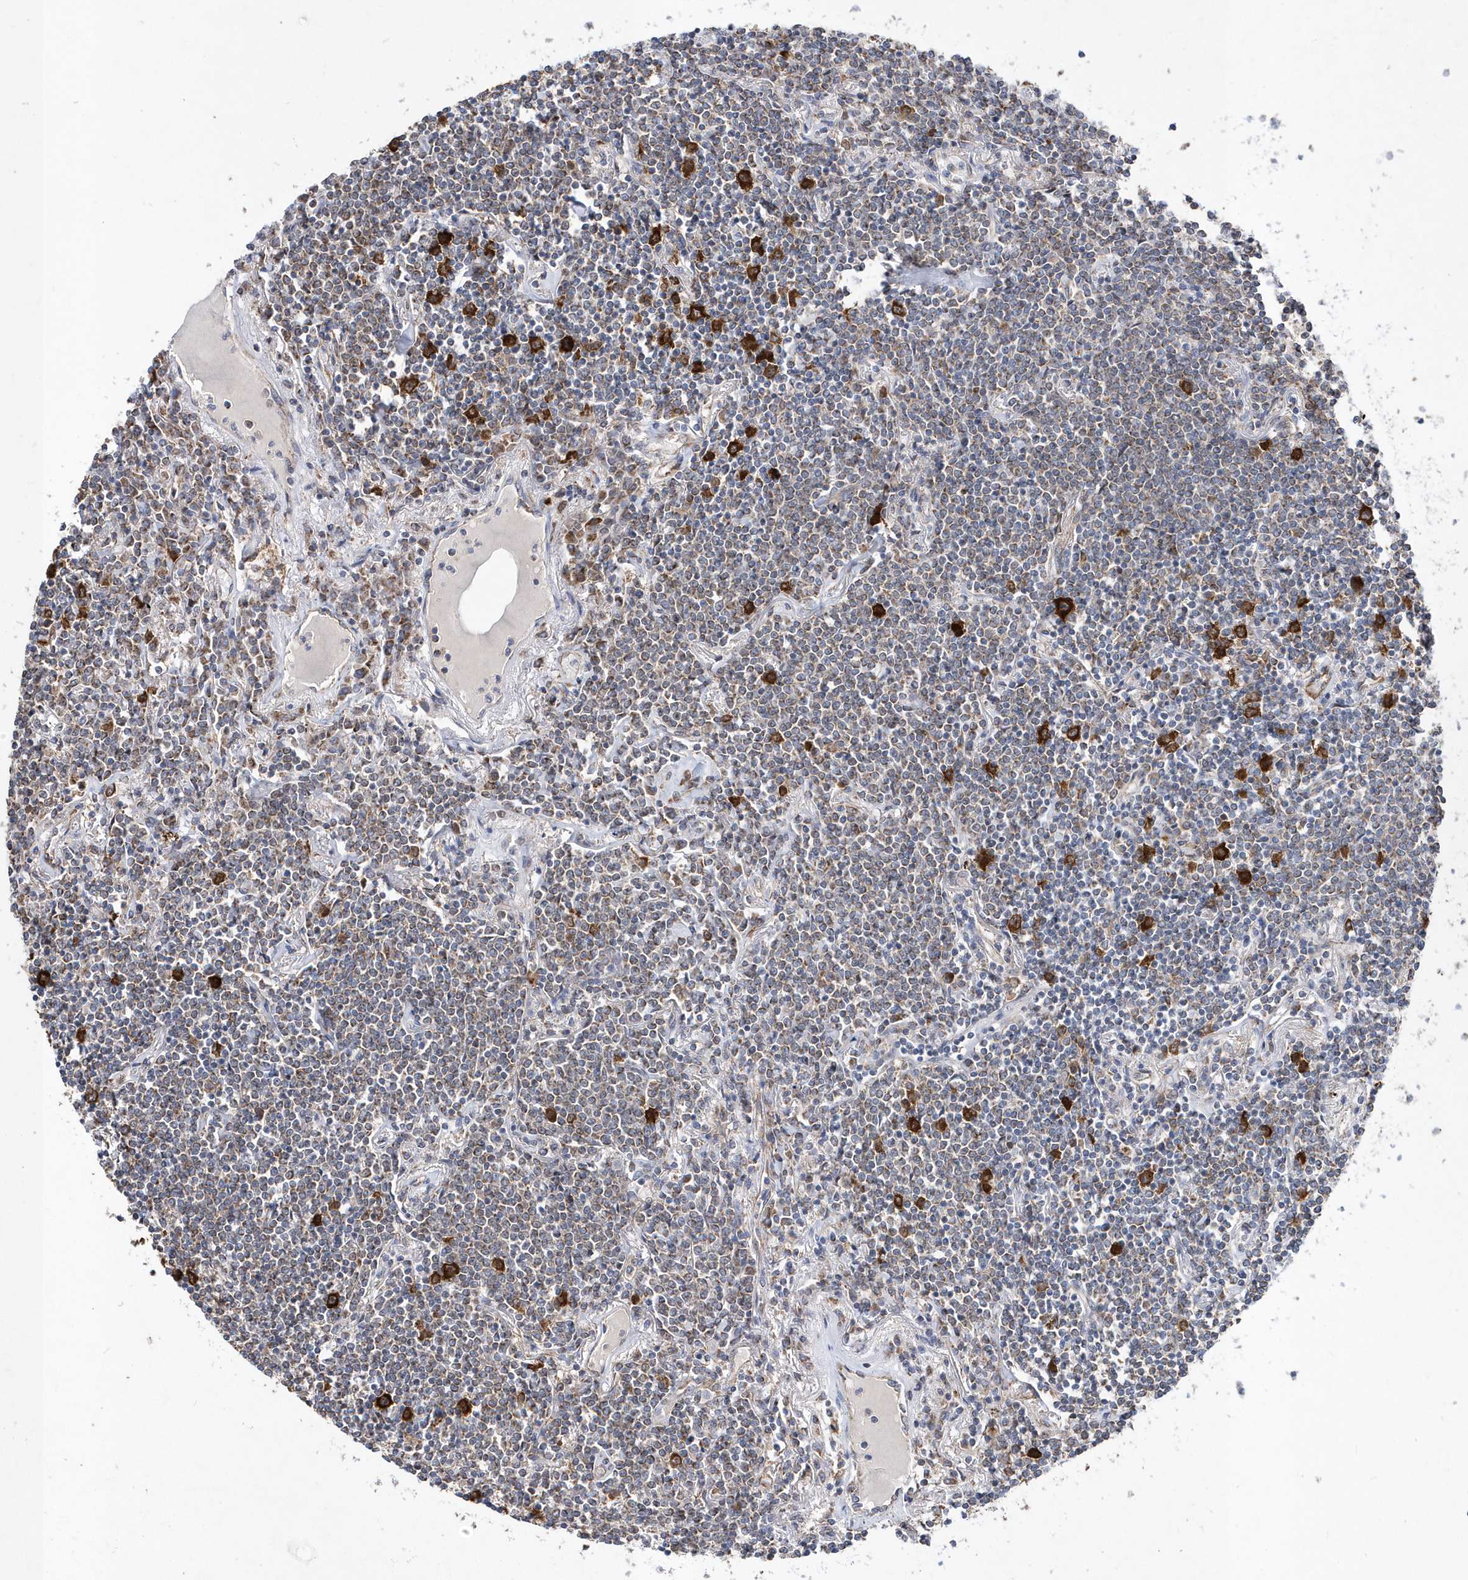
{"staining": {"intensity": "weak", "quantity": "25%-75%", "location": "cytoplasmic/membranous"}, "tissue": "lymphoma", "cell_type": "Tumor cells", "image_type": "cancer", "snomed": [{"axis": "morphology", "description": "Malignant lymphoma, non-Hodgkin's type, Low grade"}, {"axis": "topography", "description": "Lung"}], "caption": "IHC staining of lymphoma, which exhibits low levels of weak cytoplasmic/membranous positivity in about 25%-75% of tumor cells indicating weak cytoplasmic/membranous protein expression. The staining was performed using DAB (brown) for protein detection and nuclei were counterstained in hematoxylin (blue).", "gene": "JKAMP", "patient": {"sex": "female", "age": 71}}